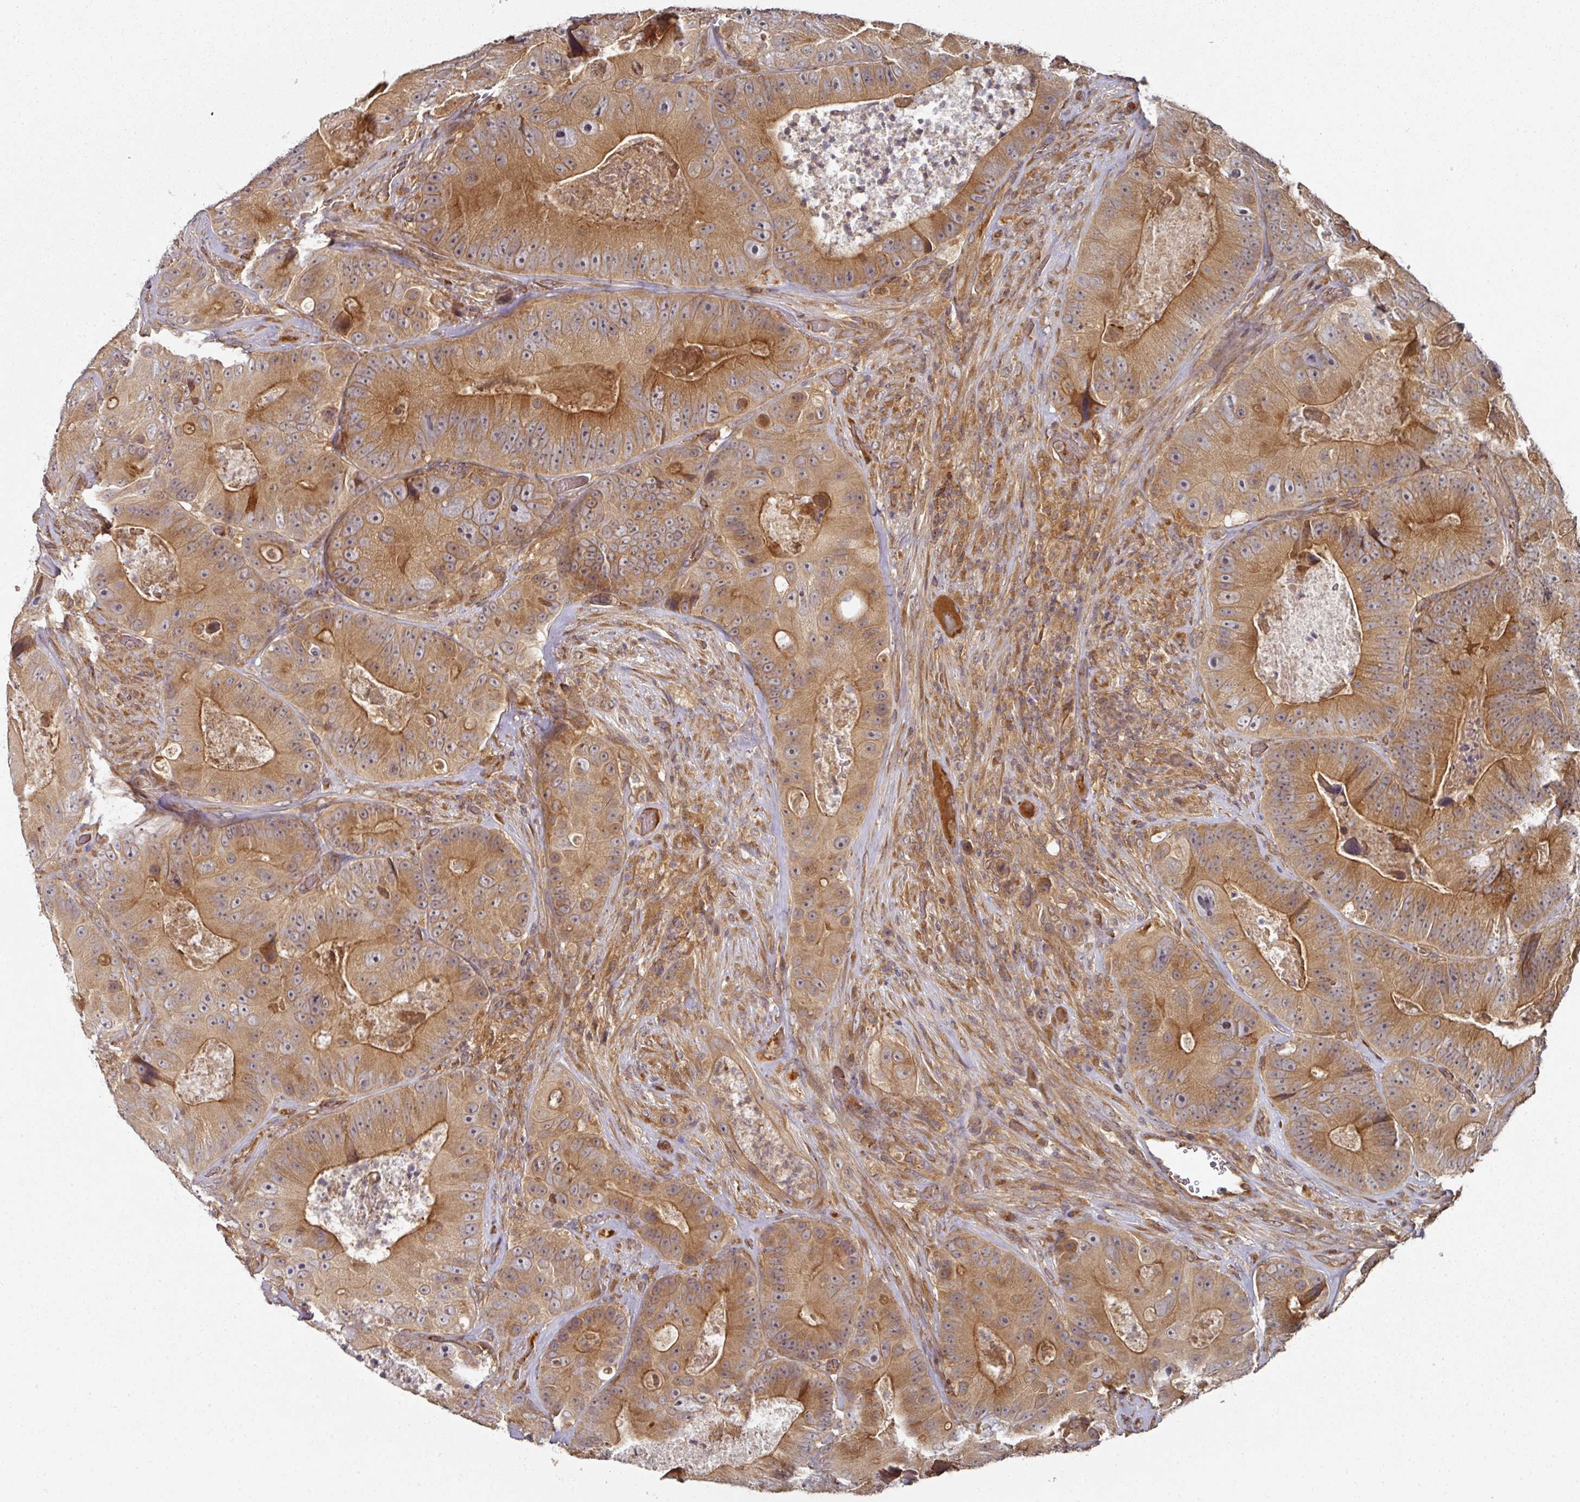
{"staining": {"intensity": "strong", "quantity": ">75%", "location": "cytoplasmic/membranous,nuclear"}, "tissue": "colorectal cancer", "cell_type": "Tumor cells", "image_type": "cancer", "snomed": [{"axis": "morphology", "description": "Adenocarcinoma, NOS"}, {"axis": "topography", "description": "Colon"}], "caption": "High-magnification brightfield microscopy of colorectal adenocarcinoma stained with DAB (3,3'-diaminobenzidine) (brown) and counterstained with hematoxylin (blue). tumor cells exhibit strong cytoplasmic/membranous and nuclear staining is present in approximately>75% of cells.", "gene": "CEP95", "patient": {"sex": "female", "age": 86}}